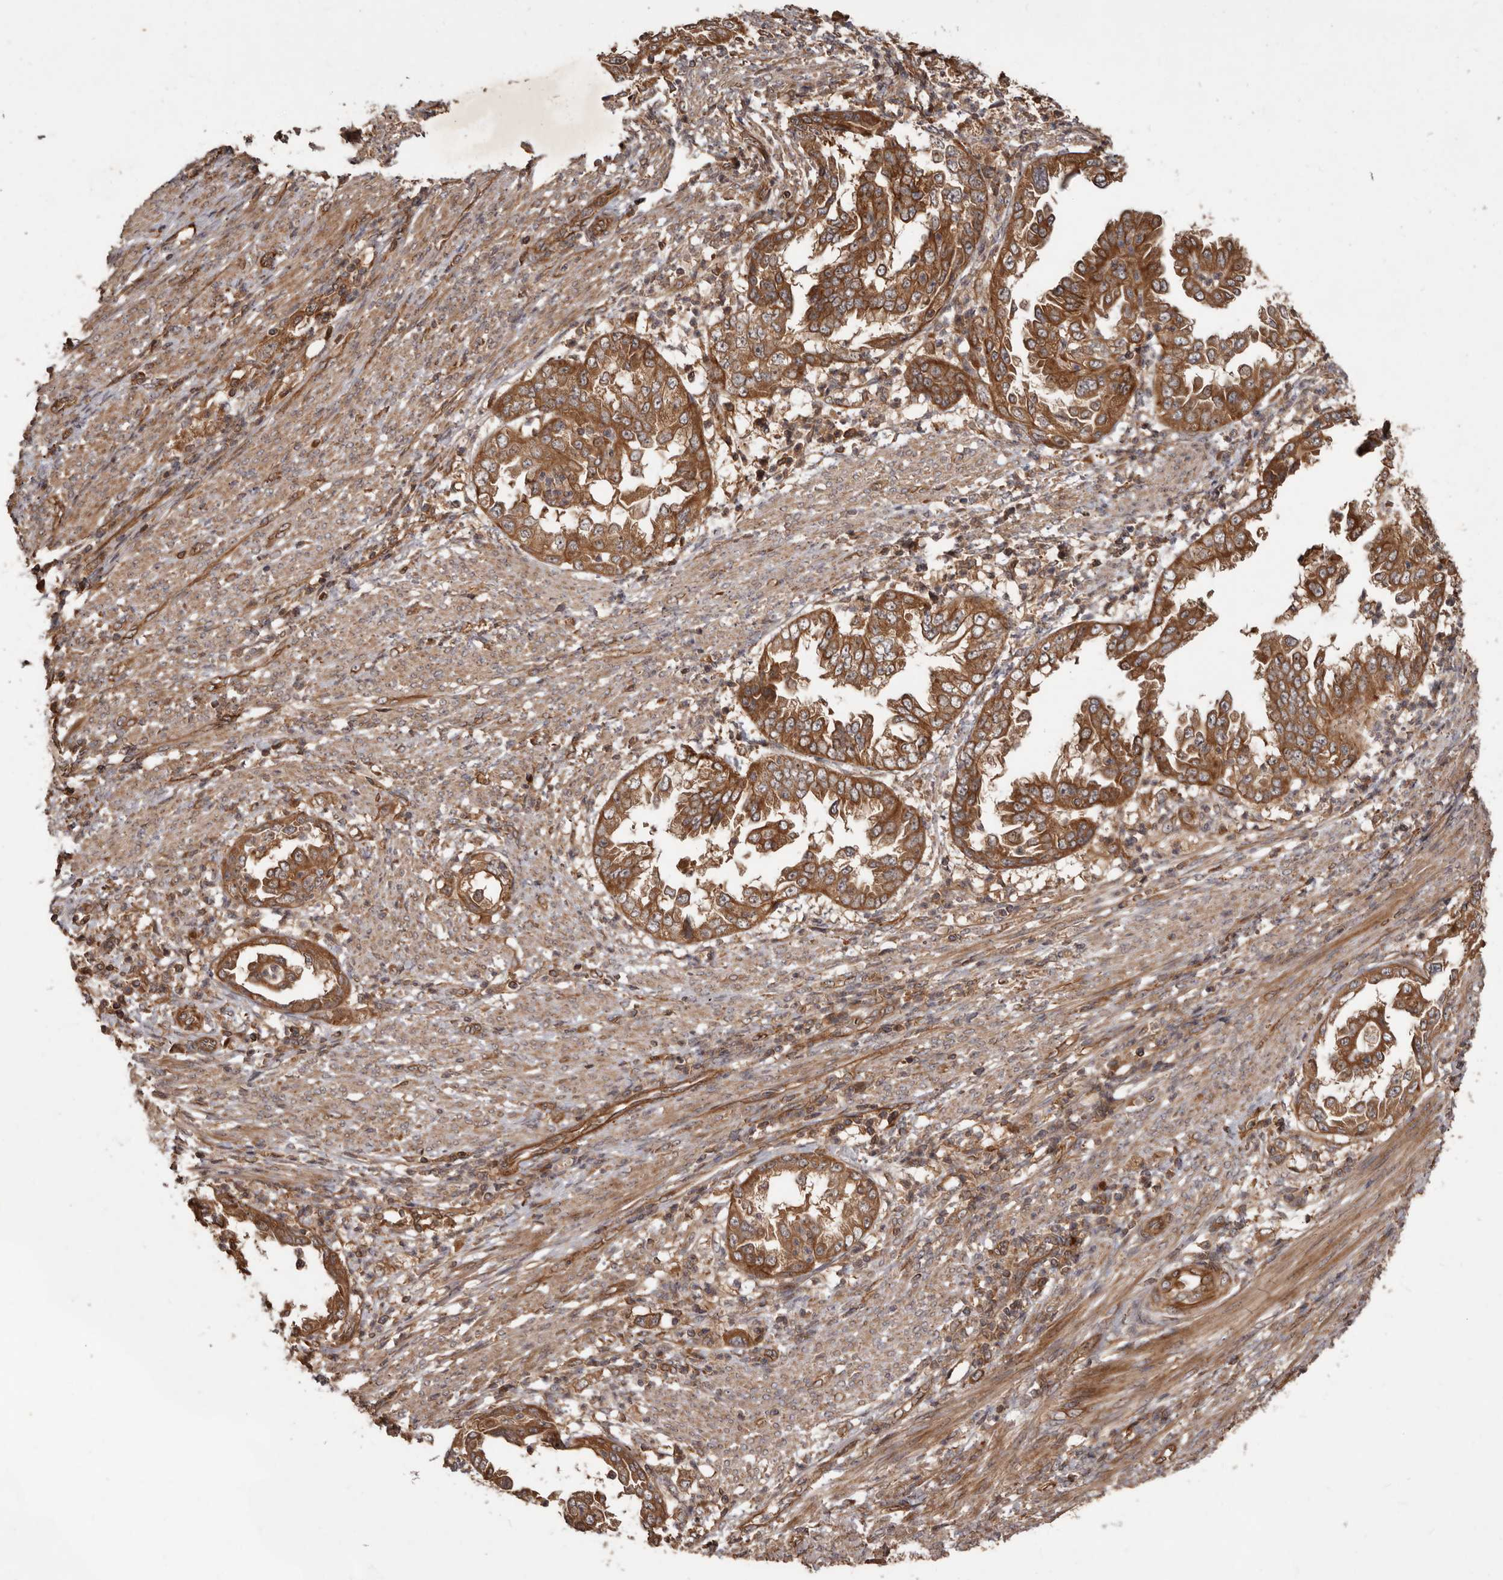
{"staining": {"intensity": "moderate", "quantity": ">75%", "location": "cytoplasmic/membranous"}, "tissue": "endometrial cancer", "cell_type": "Tumor cells", "image_type": "cancer", "snomed": [{"axis": "morphology", "description": "Adenocarcinoma, NOS"}, {"axis": "topography", "description": "Endometrium"}], "caption": "About >75% of tumor cells in human endometrial cancer (adenocarcinoma) demonstrate moderate cytoplasmic/membranous protein expression as visualized by brown immunohistochemical staining.", "gene": "STK36", "patient": {"sex": "female", "age": 85}}